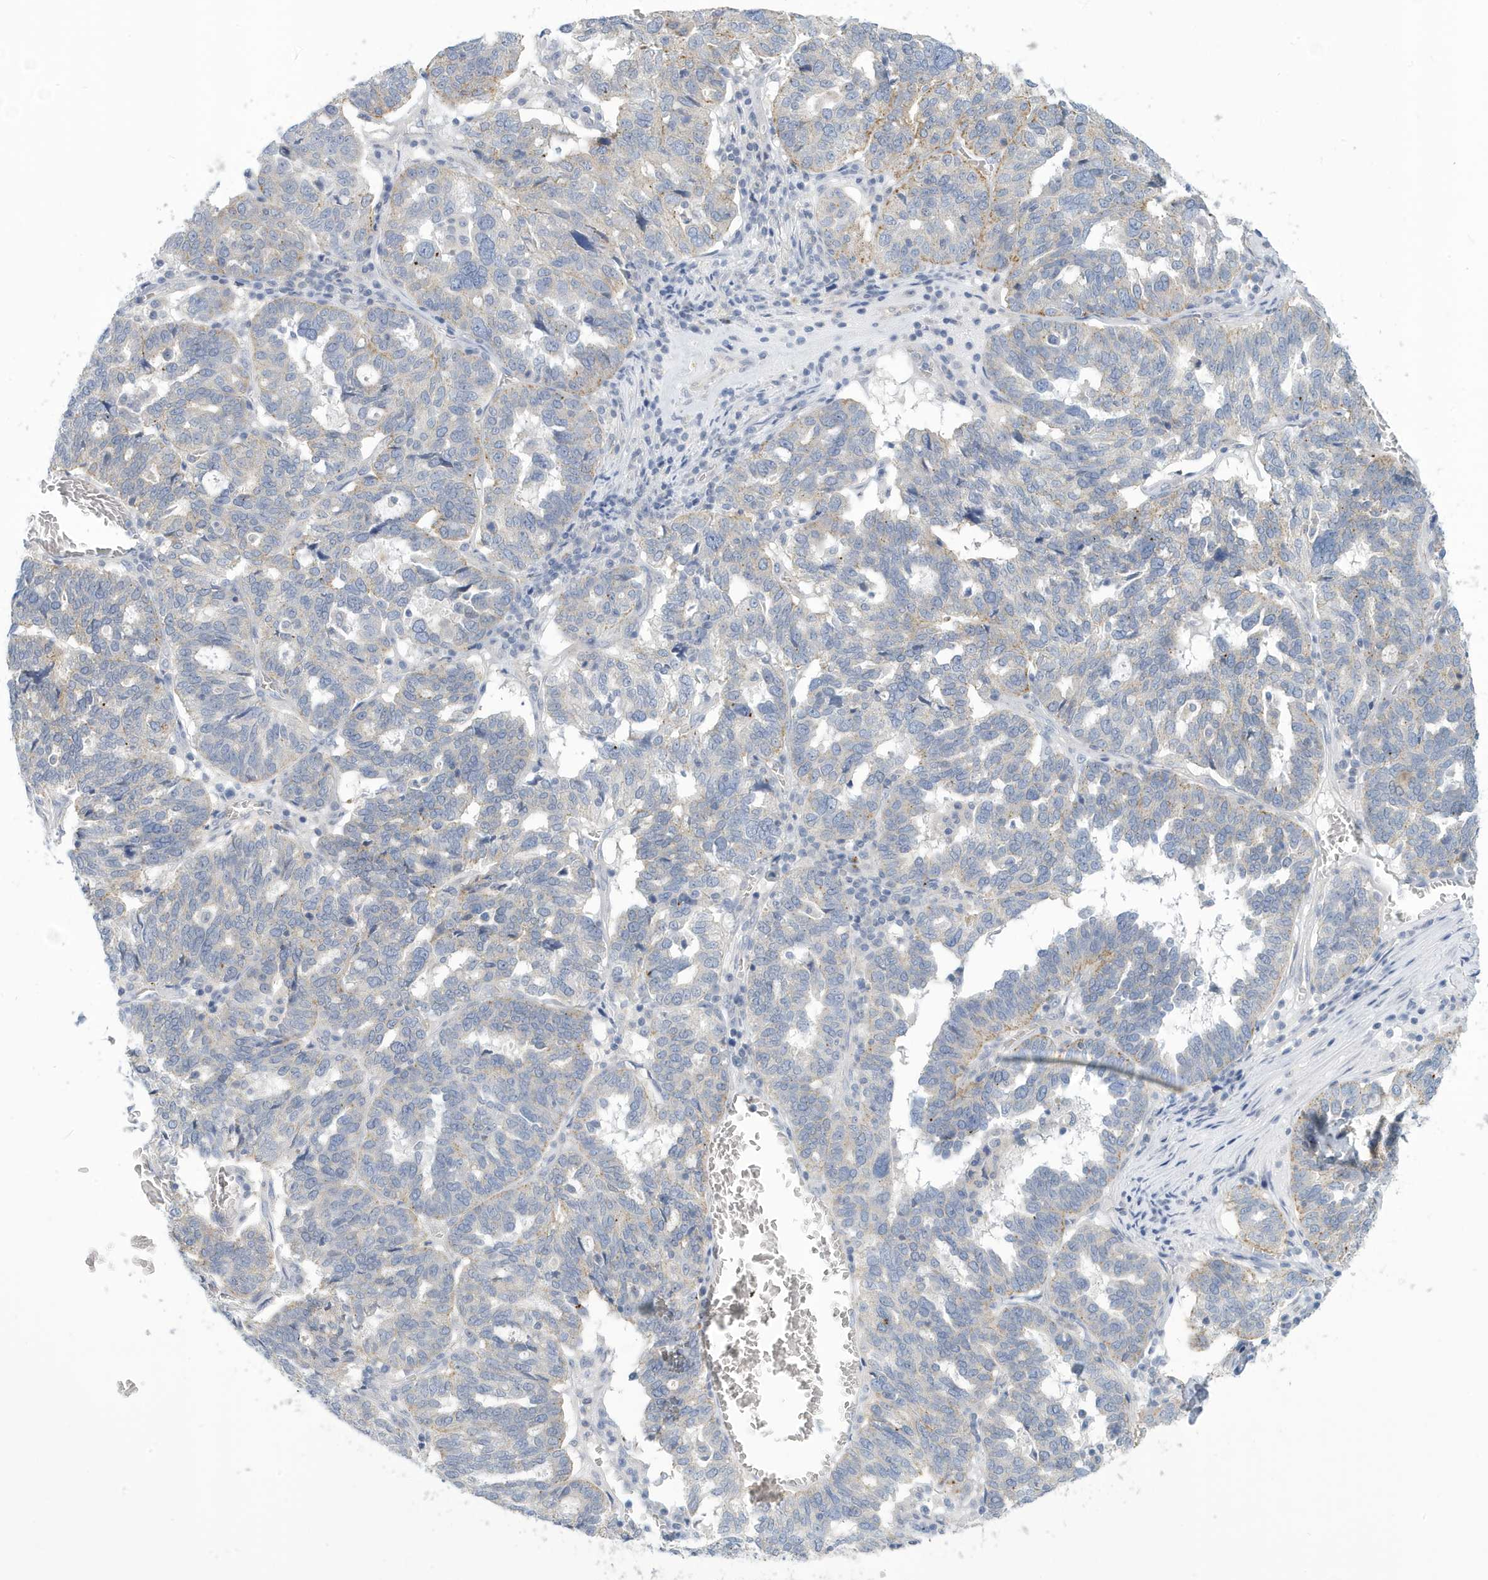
{"staining": {"intensity": "moderate", "quantity": "<25%", "location": "cytoplasmic/membranous"}, "tissue": "ovarian cancer", "cell_type": "Tumor cells", "image_type": "cancer", "snomed": [{"axis": "morphology", "description": "Cystadenocarcinoma, serous, NOS"}, {"axis": "topography", "description": "Ovary"}], "caption": "This histopathology image exhibits ovarian serous cystadenocarcinoma stained with IHC to label a protein in brown. The cytoplasmic/membranous of tumor cells show moderate positivity for the protein. Nuclei are counter-stained blue.", "gene": "VTA1", "patient": {"sex": "female", "age": 59}}